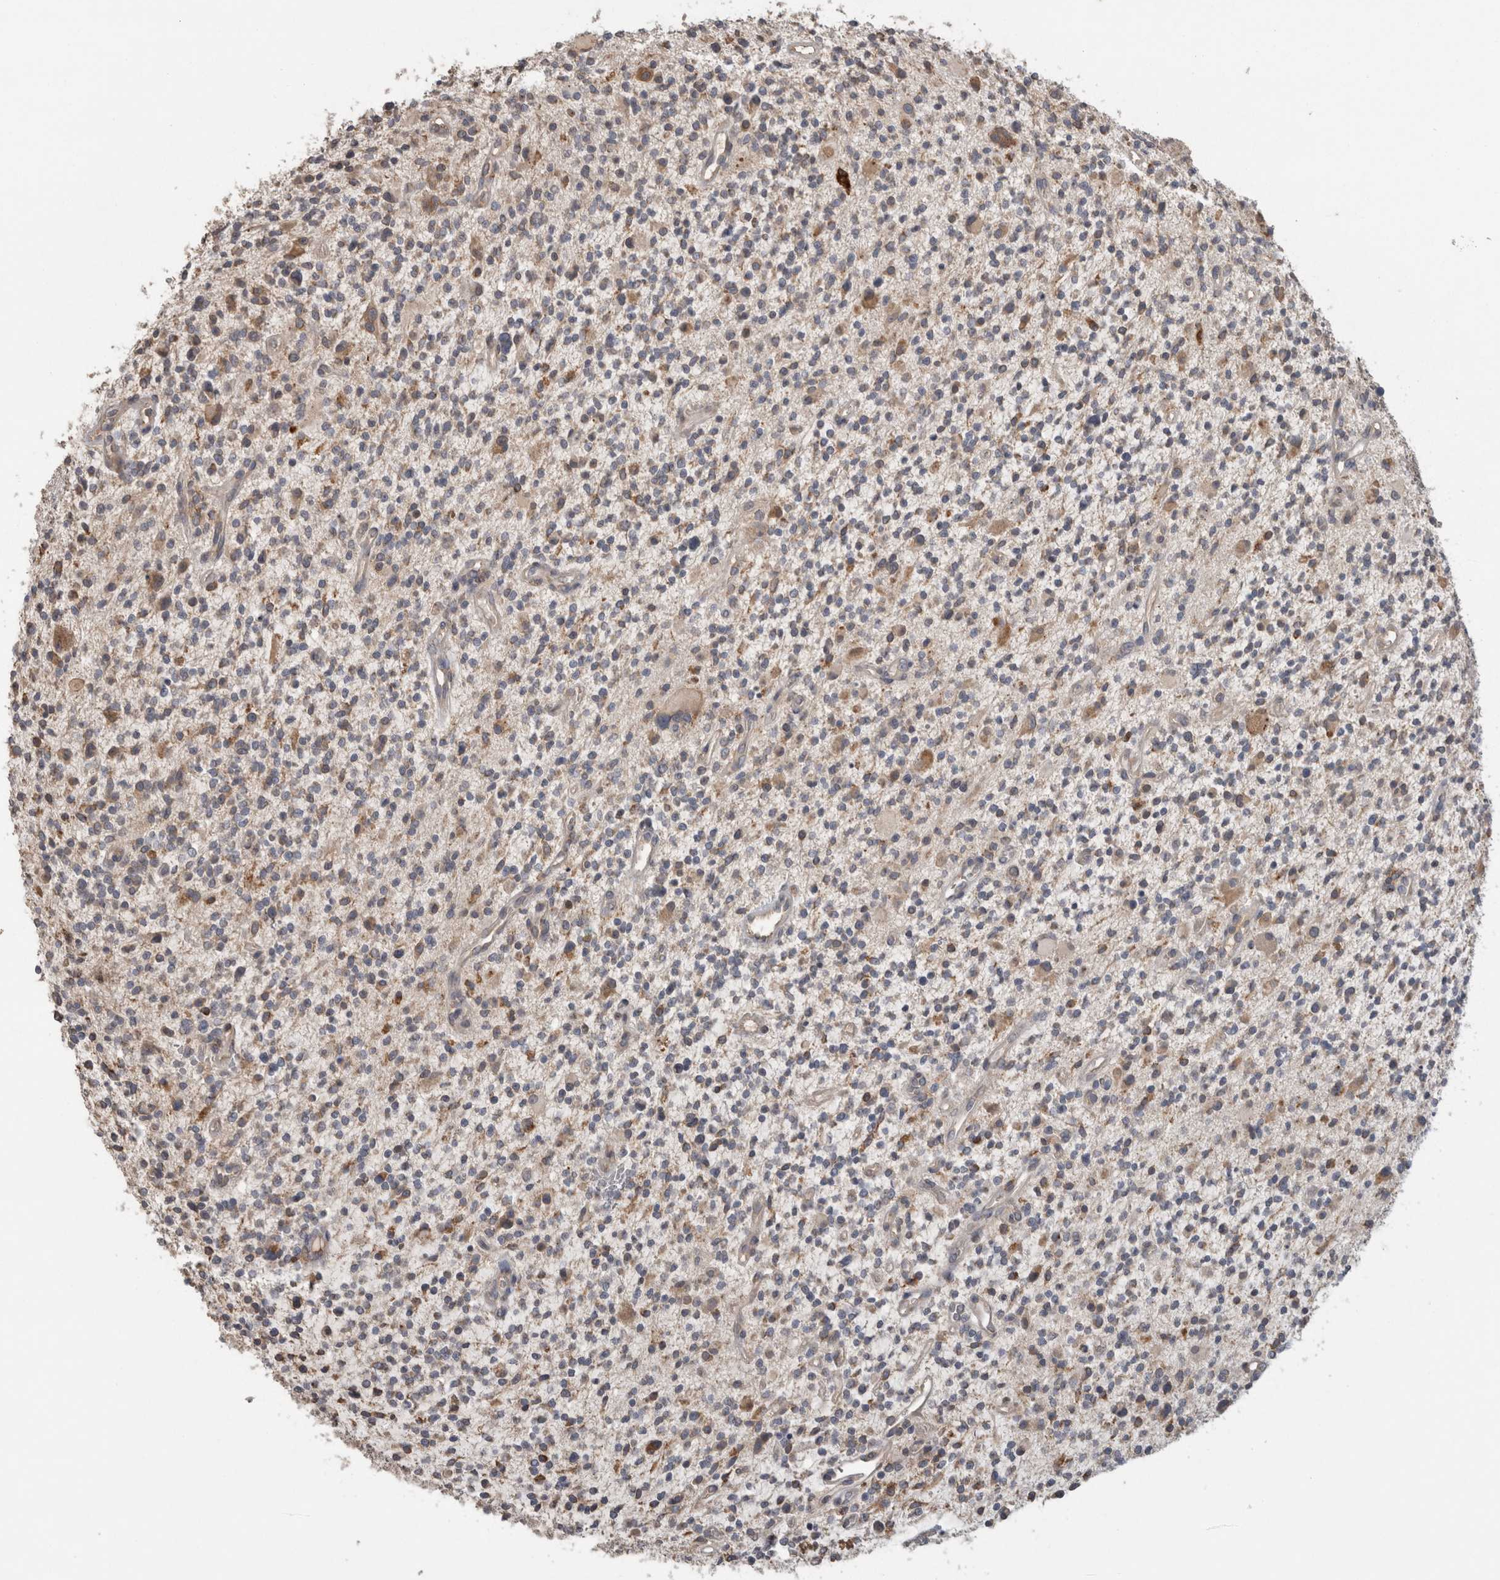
{"staining": {"intensity": "moderate", "quantity": "<25%", "location": "cytoplasmic/membranous,nuclear"}, "tissue": "glioma", "cell_type": "Tumor cells", "image_type": "cancer", "snomed": [{"axis": "morphology", "description": "Glioma, malignant, High grade"}, {"axis": "topography", "description": "Brain"}], "caption": "Human glioma stained with a protein marker shows moderate staining in tumor cells.", "gene": "ADGRL3", "patient": {"sex": "male", "age": 48}}